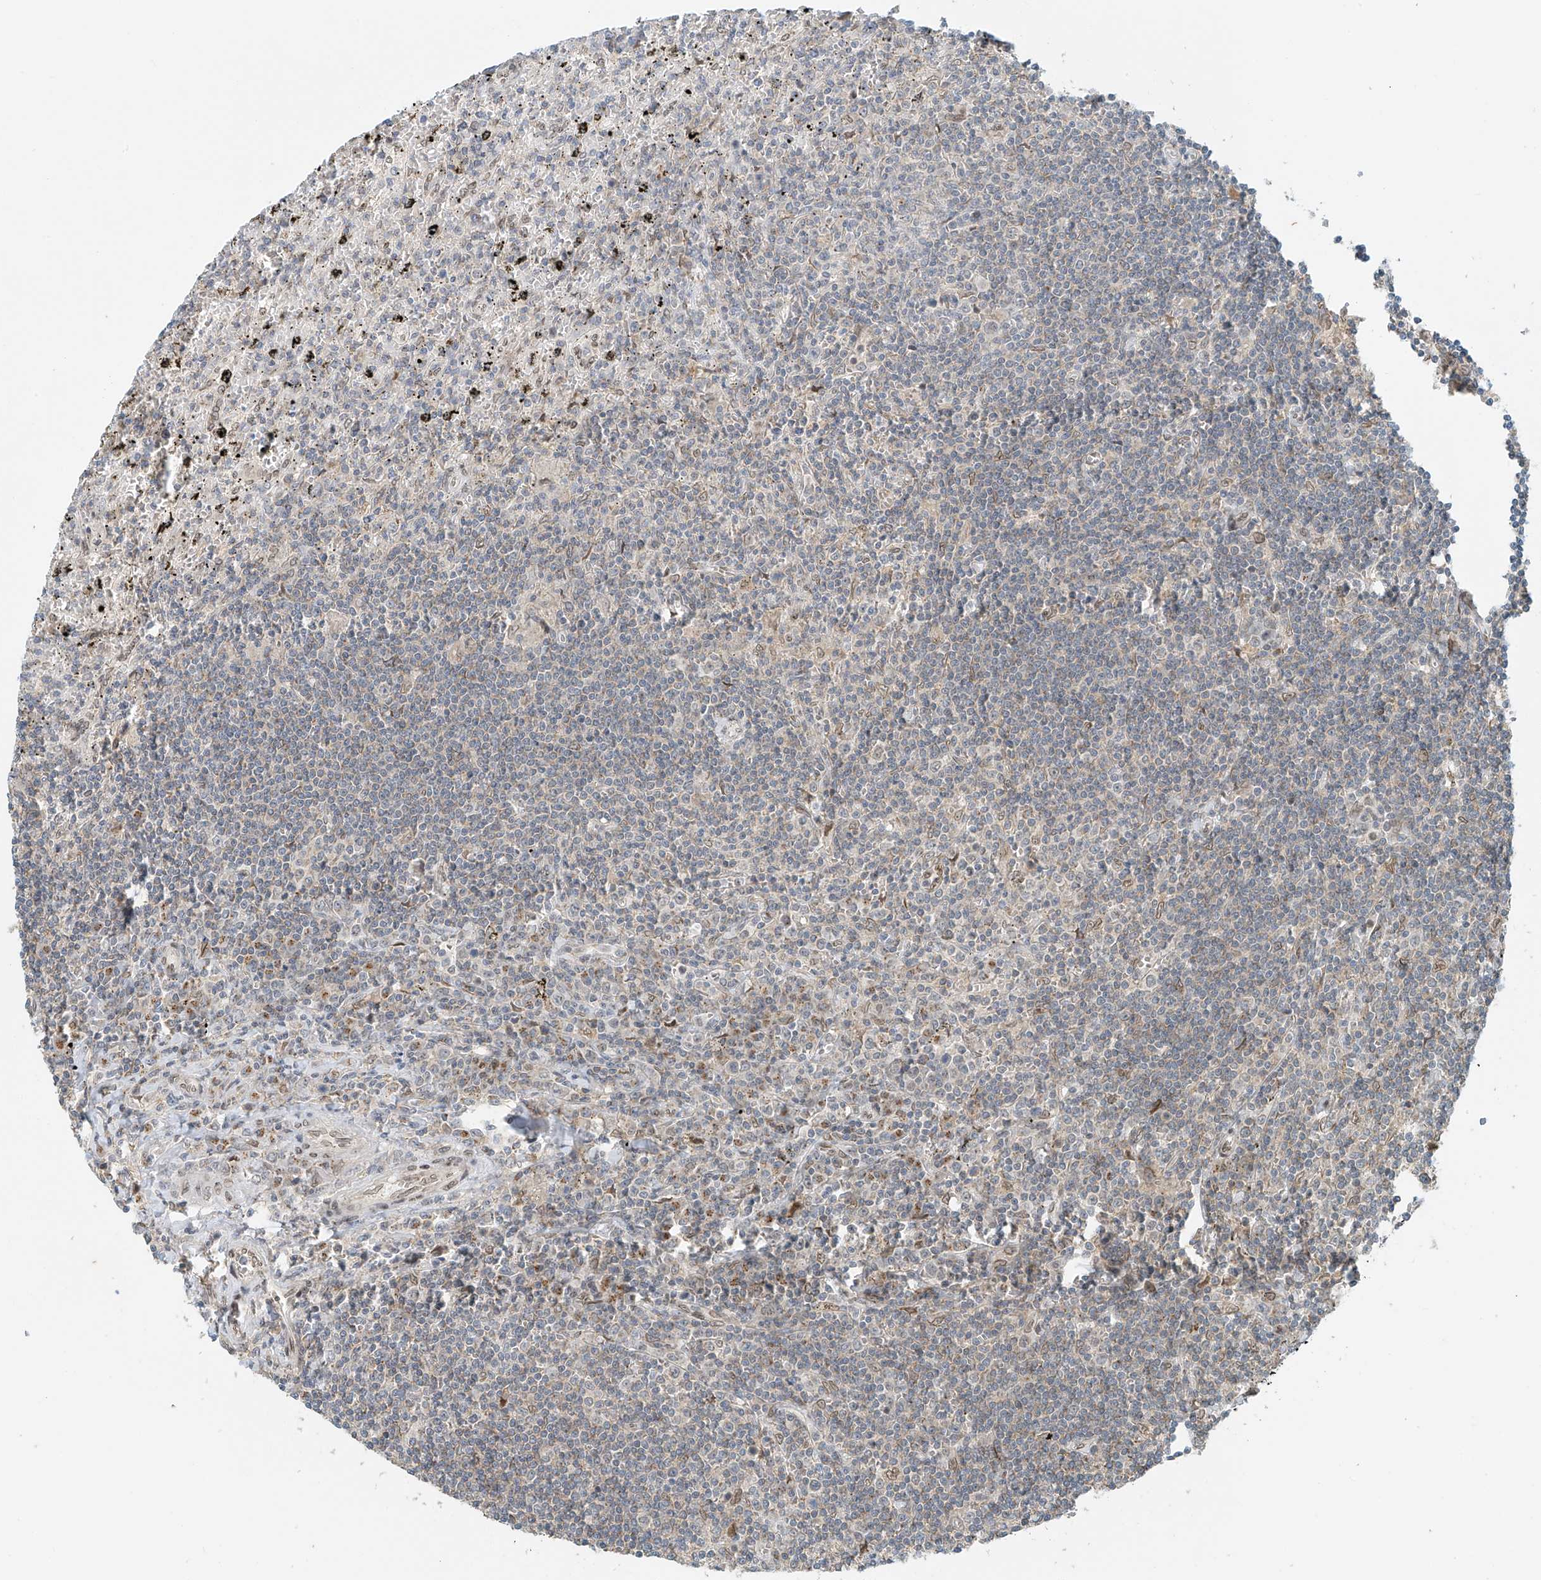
{"staining": {"intensity": "negative", "quantity": "none", "location": "none"}, "tissue": "lymphoma", "cell_type": "Tumor cells", "image_type": "cancer", "snomed": [{"axis": "morphology", "description": "Malignant lymphoma, non-Hodgkin's type, Low grade"}, {"axis": "topography", "description": "Spleen"}], "caption": "Tumor cells show no significant positivity in lymphoma.", "gene": "STARD9", "patient": {"sex": "male", "age": 76}}